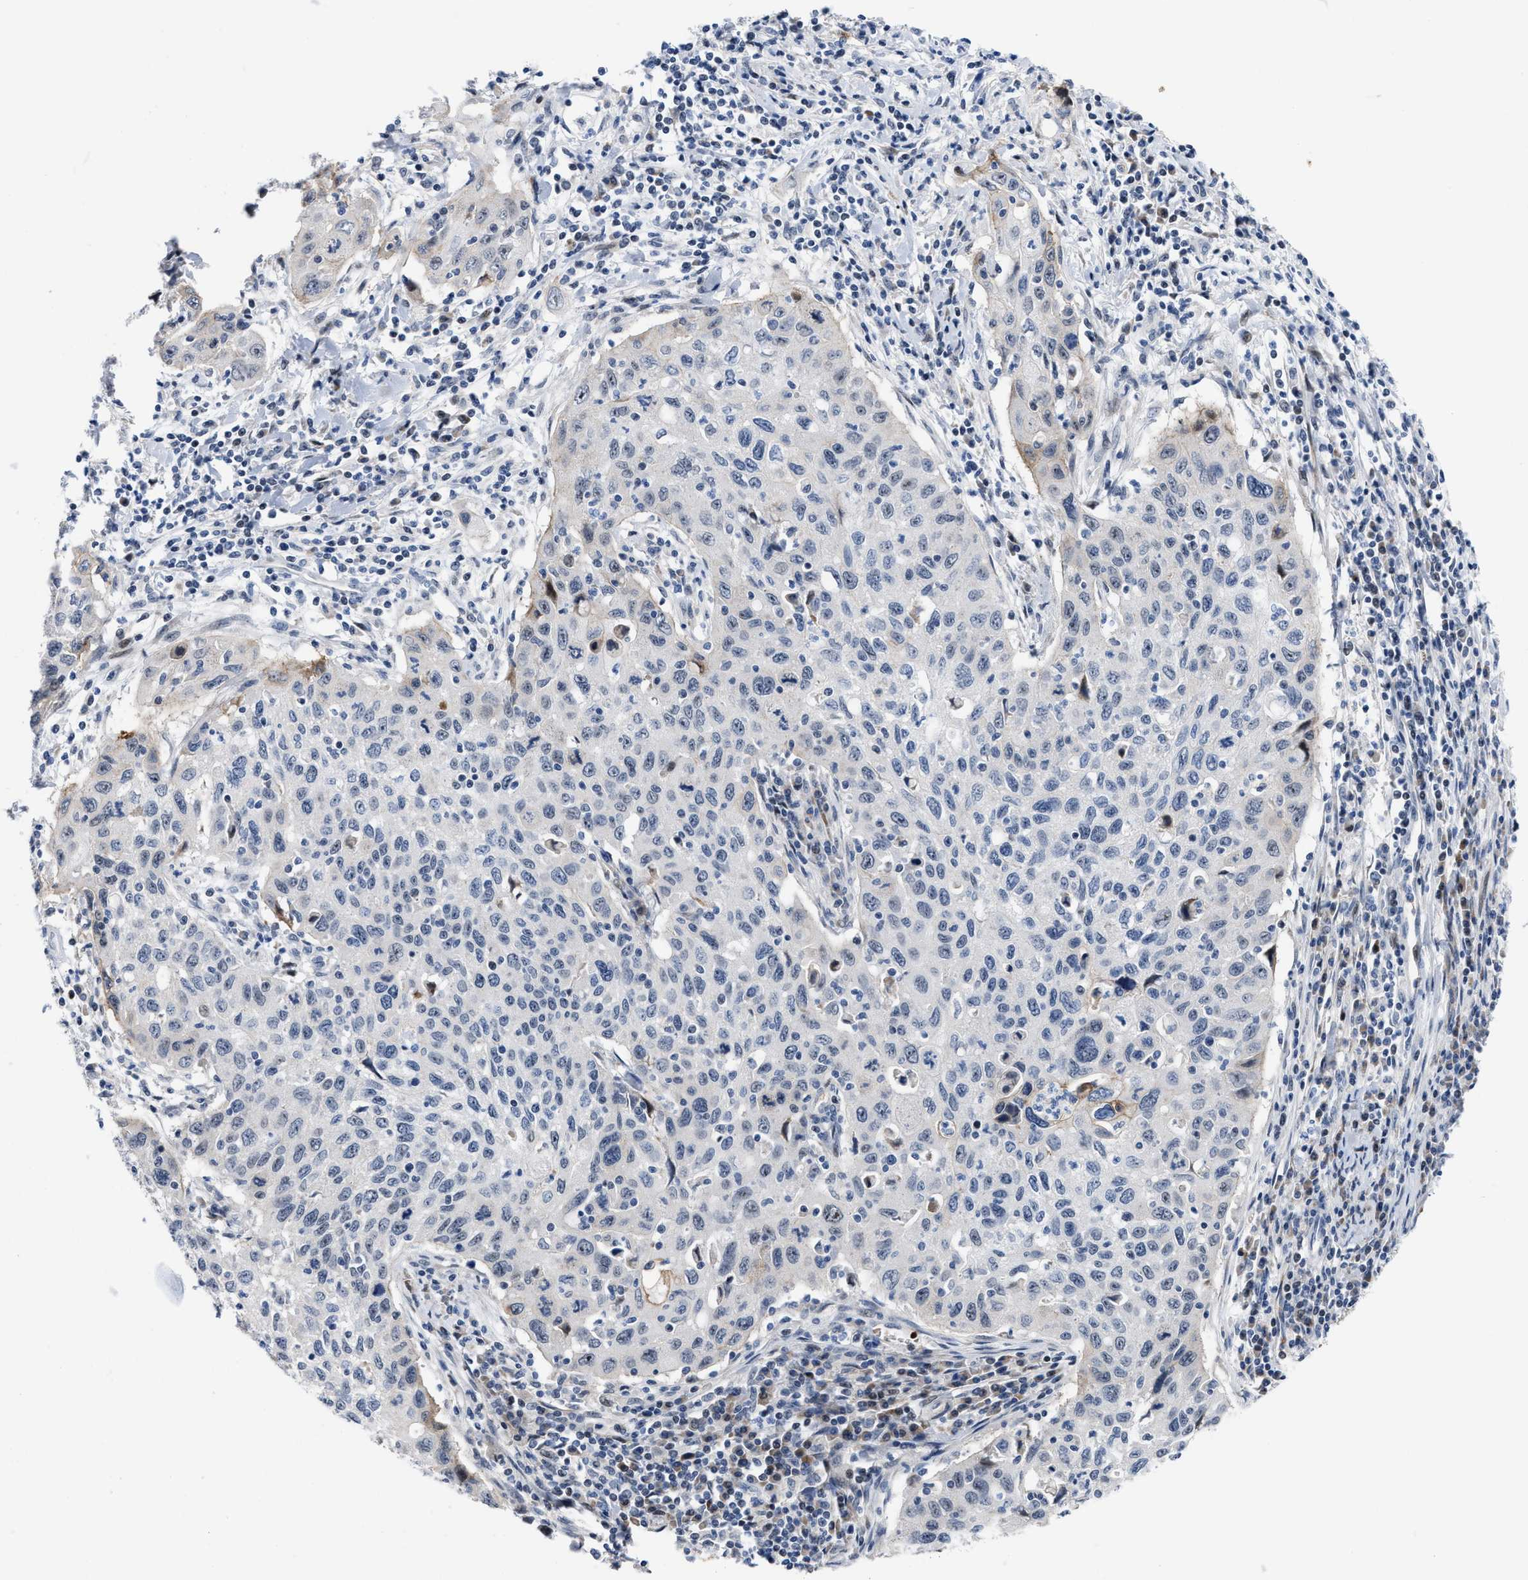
{"staining": {"intensity": "weak", "quantity": "<25%", "location": "nuclear"}, "tissue": "cervical cancer", "cell_type": "Tumor cells", "image_type": "cancer", "snomed": [{"axis": "morphology", "description": "Squamous cell carcinoma, NOS"}, {"axis": "topography", "description": "Cervix"}], "caption": "The micrograph shows no staining of tumor cells in cervical cancer (squamous cell carcinoma). (DAB immunohistochemistry with hematoxylin counter stain).", "gene": "POLR1F", "patient": {"sex": "female", "age": 53}}